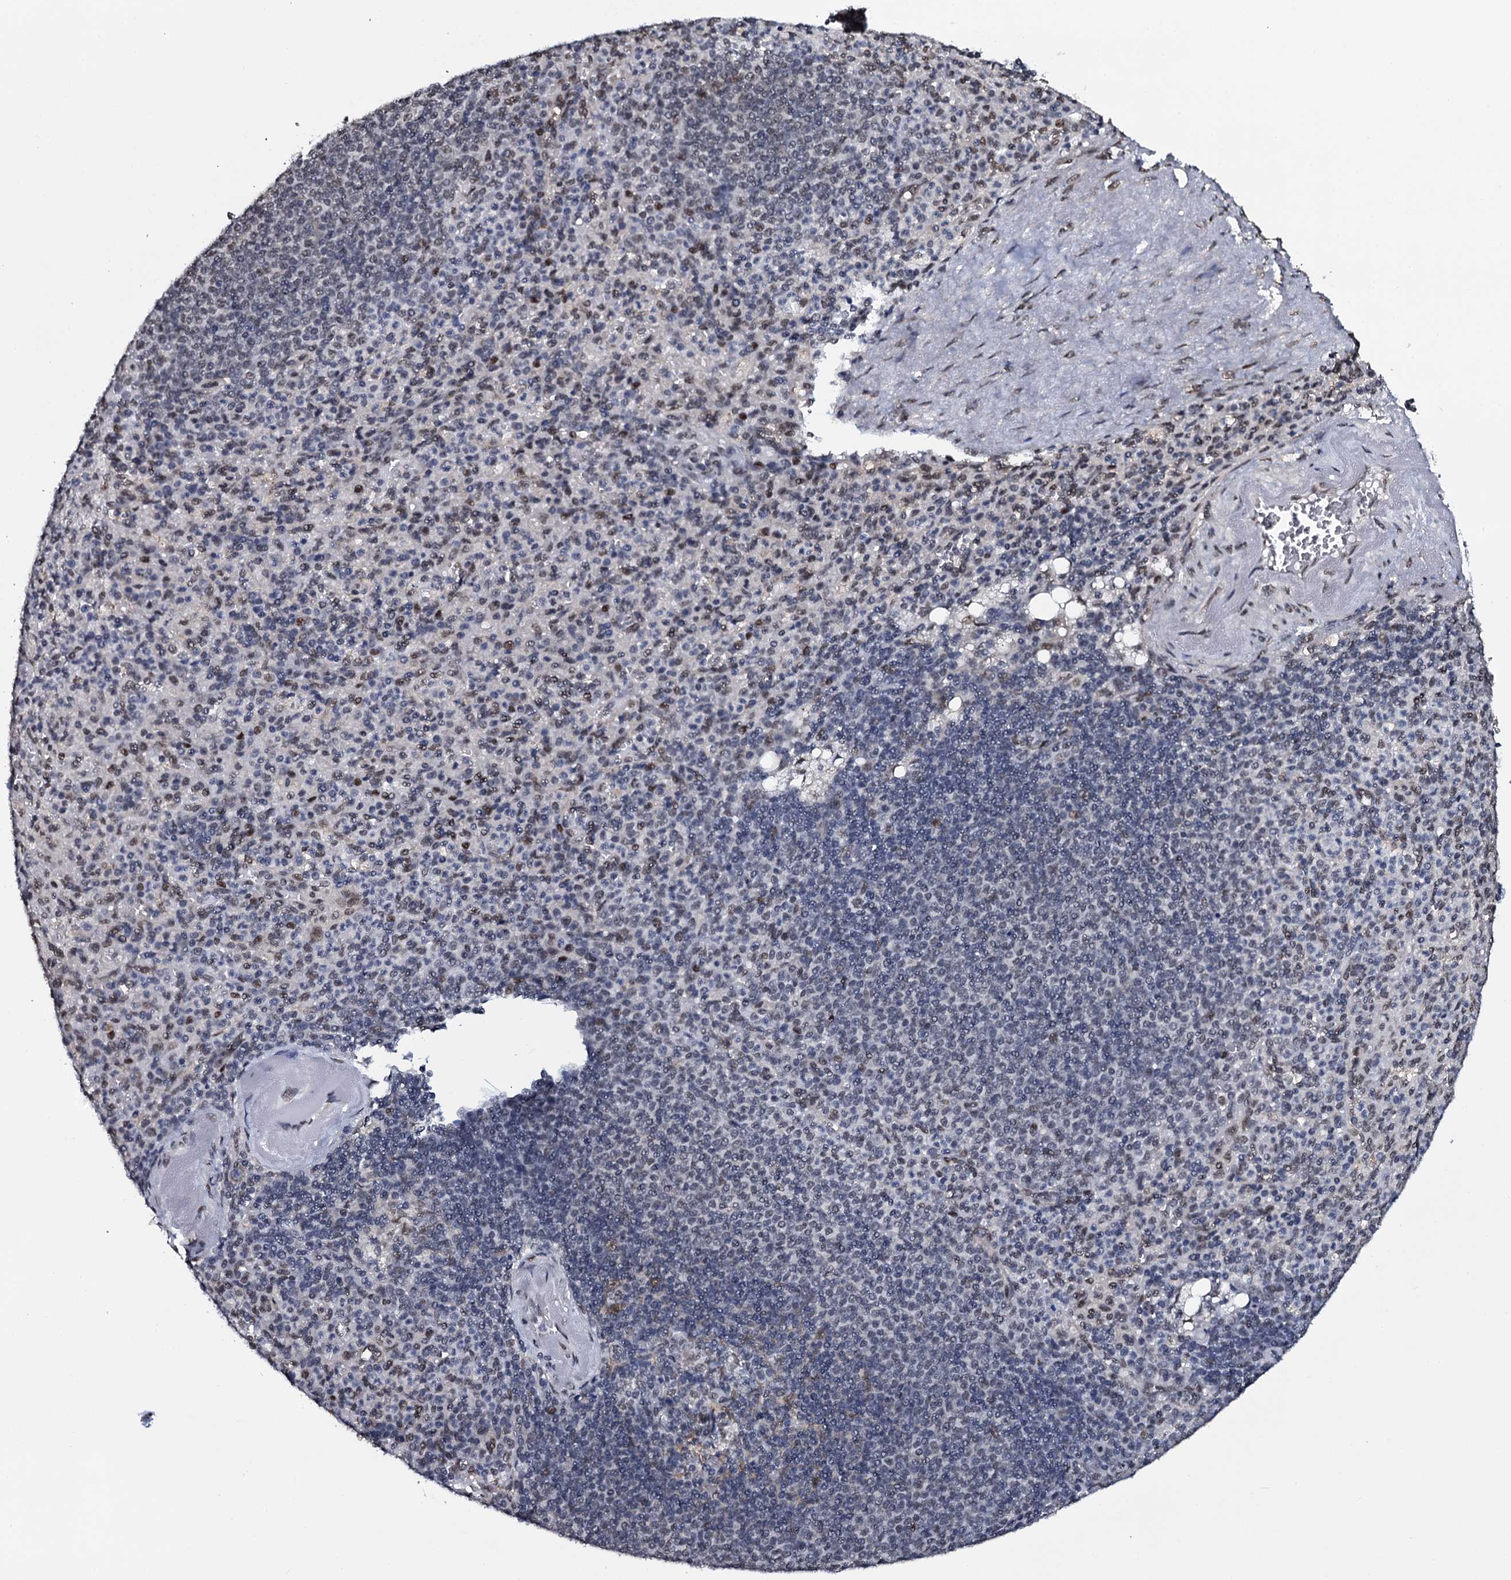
{"staining": {"intensity": "moderate", "quantity": "<25%", "location": "nuclear"}, "tissue": "spleen", "cell_type": "Cells in red pulp", "image_type": "normal", "snomed": [{"axis": "morphology", "description": "Normal tissue, NOS"}, {"axis": "topography", "description": "Spleen"}], "caption": "High-power microscopy captured an IHC histopathology image of benign spleen, revealing moderate nuclear staining in about <25% of cells in red pulp. The staining was performed using DAB (3,3'-diaminobenzidine) to visualize the protein expression in brown, while the nuclei were stained in blue with hematoxylin (Magnification: 20x).", "gene": "SH2D4B", "patient": {"sex": "female", "age": 74}}